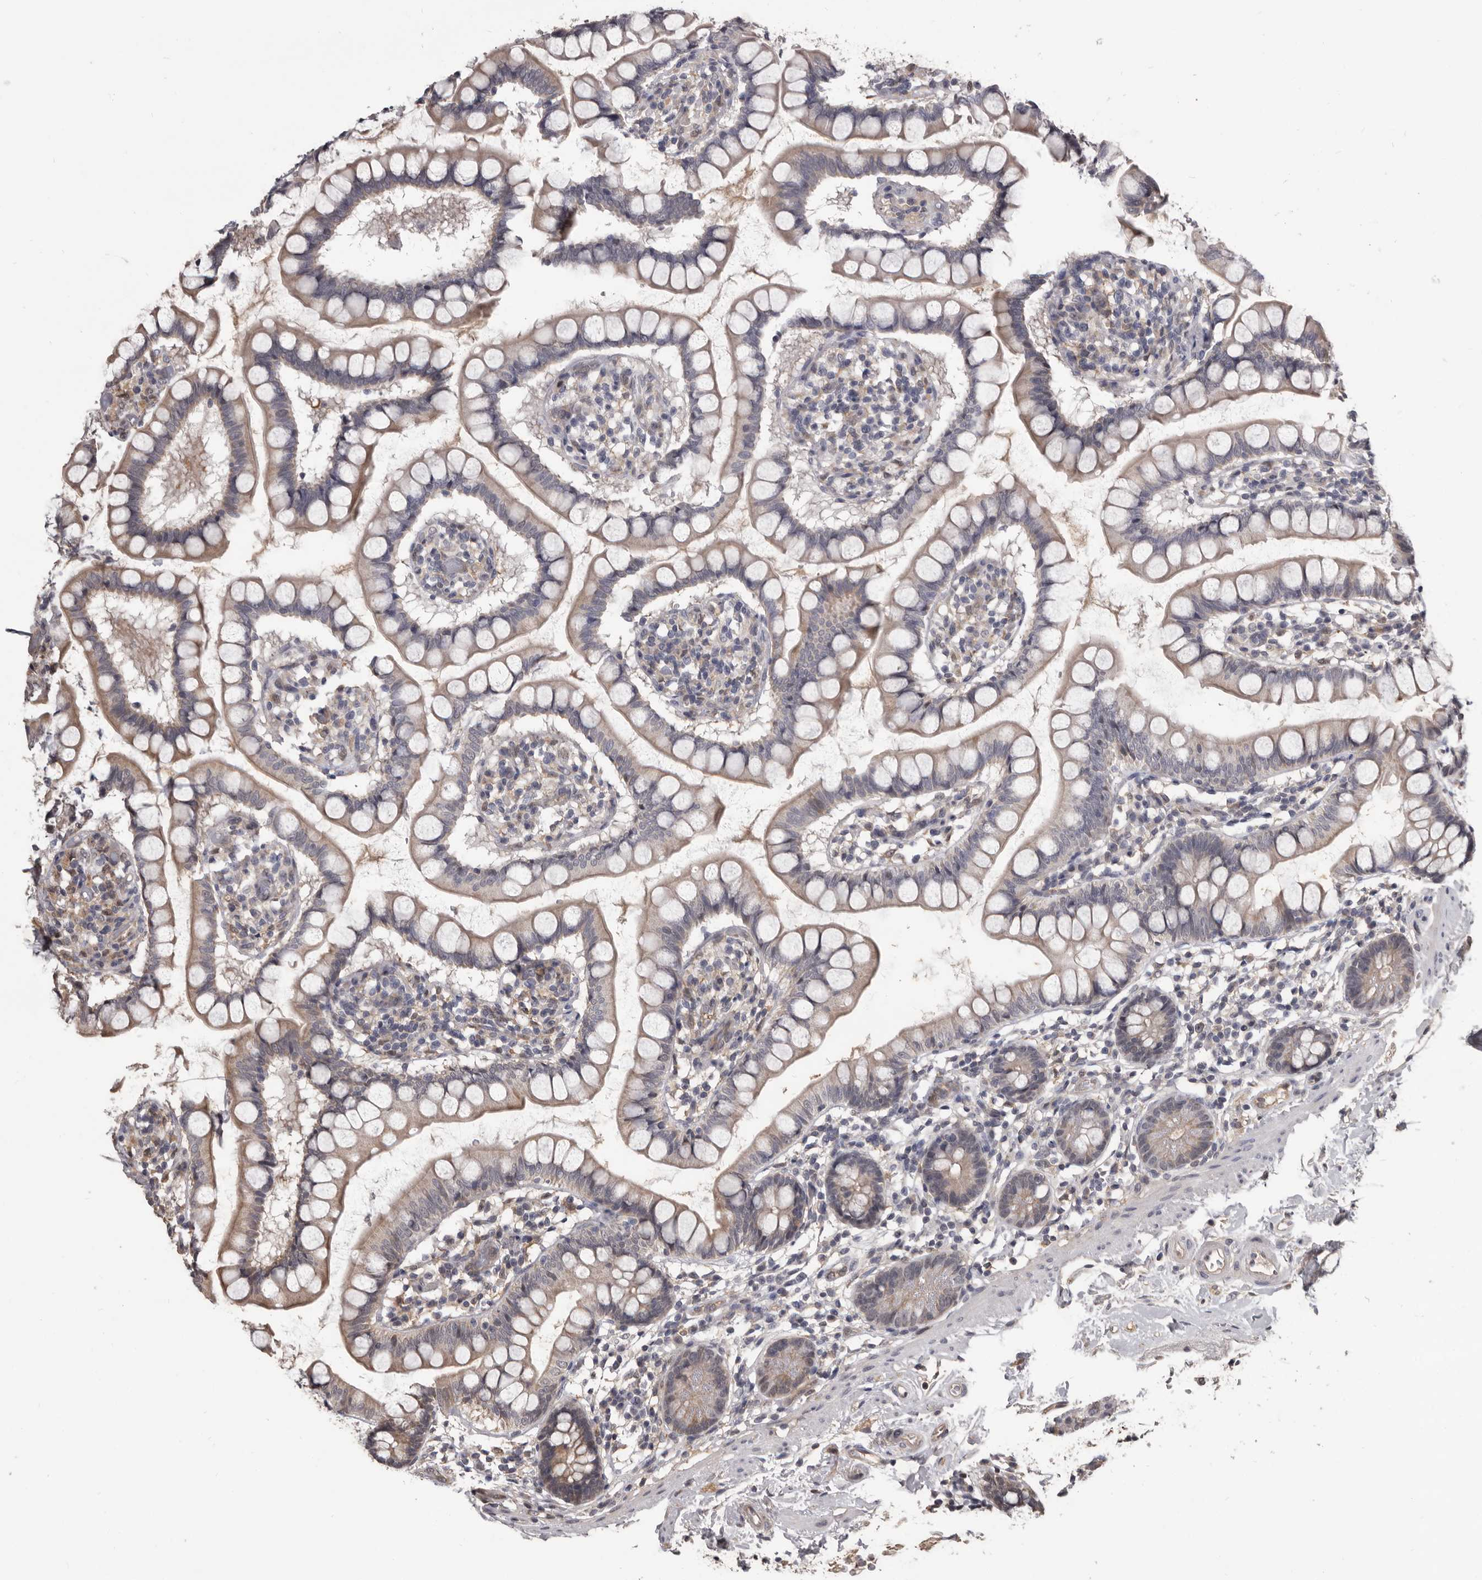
{"staining": {"intensity": "weak", "quantity": "<25%", "location": "cytoplasmic/membranous"}, "tissue": "small intestine", "cell_type": "Glandular cells", "image_type": "normal", "snomed": [{"axis": "morphology", "description": "Normal tissue, NOS"}, {"axis": "topography", "description": "Small intestine"}], "caption": "Immunohistochemical staining of benign small intestine displays no significant positivity in glandular cells. Nuclei are stained in blue.", "gene": "AHR", "patient": {"sex": "female", "age": 84}}